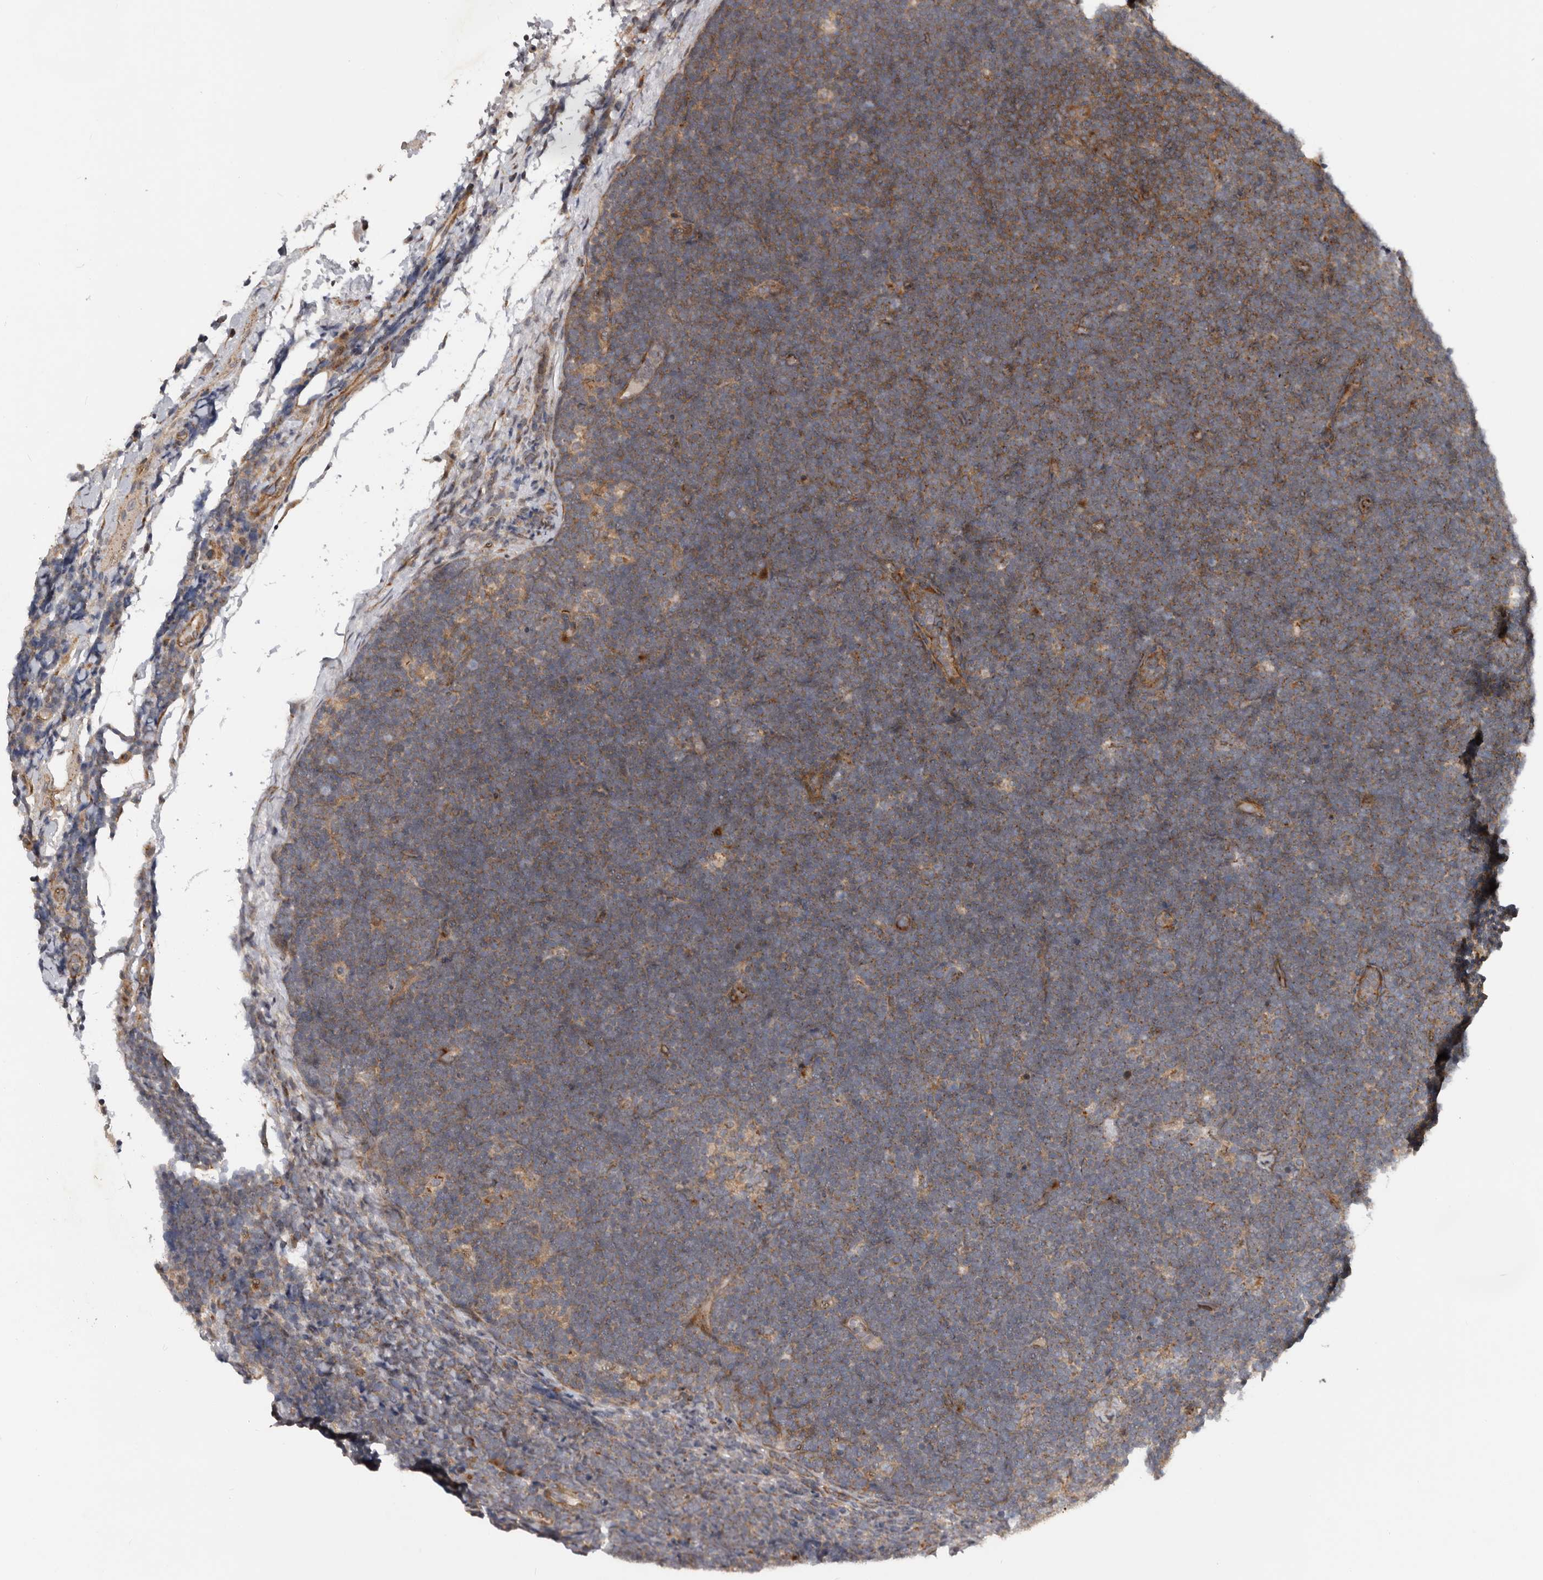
{"staining": {"intensity": "weak", "quantity": "<25%", "location": "cytoplasmic/membranous"}, "tissue": "lymphoma", "cell_type": "Tumor cells", "image_type": "cancer", "snomed": [{"axis": "morphology", "description": "Malignant lymphoma, non-Hodgkin's type, High grade"}, {"axis": "topography", "description": "Lymph node"}], "caption": "Protein analysis of lymphoma displays no significant staining in tumor cells.", "gene": "CCDC190", "patient": {"sex": "male", "age": 13}}